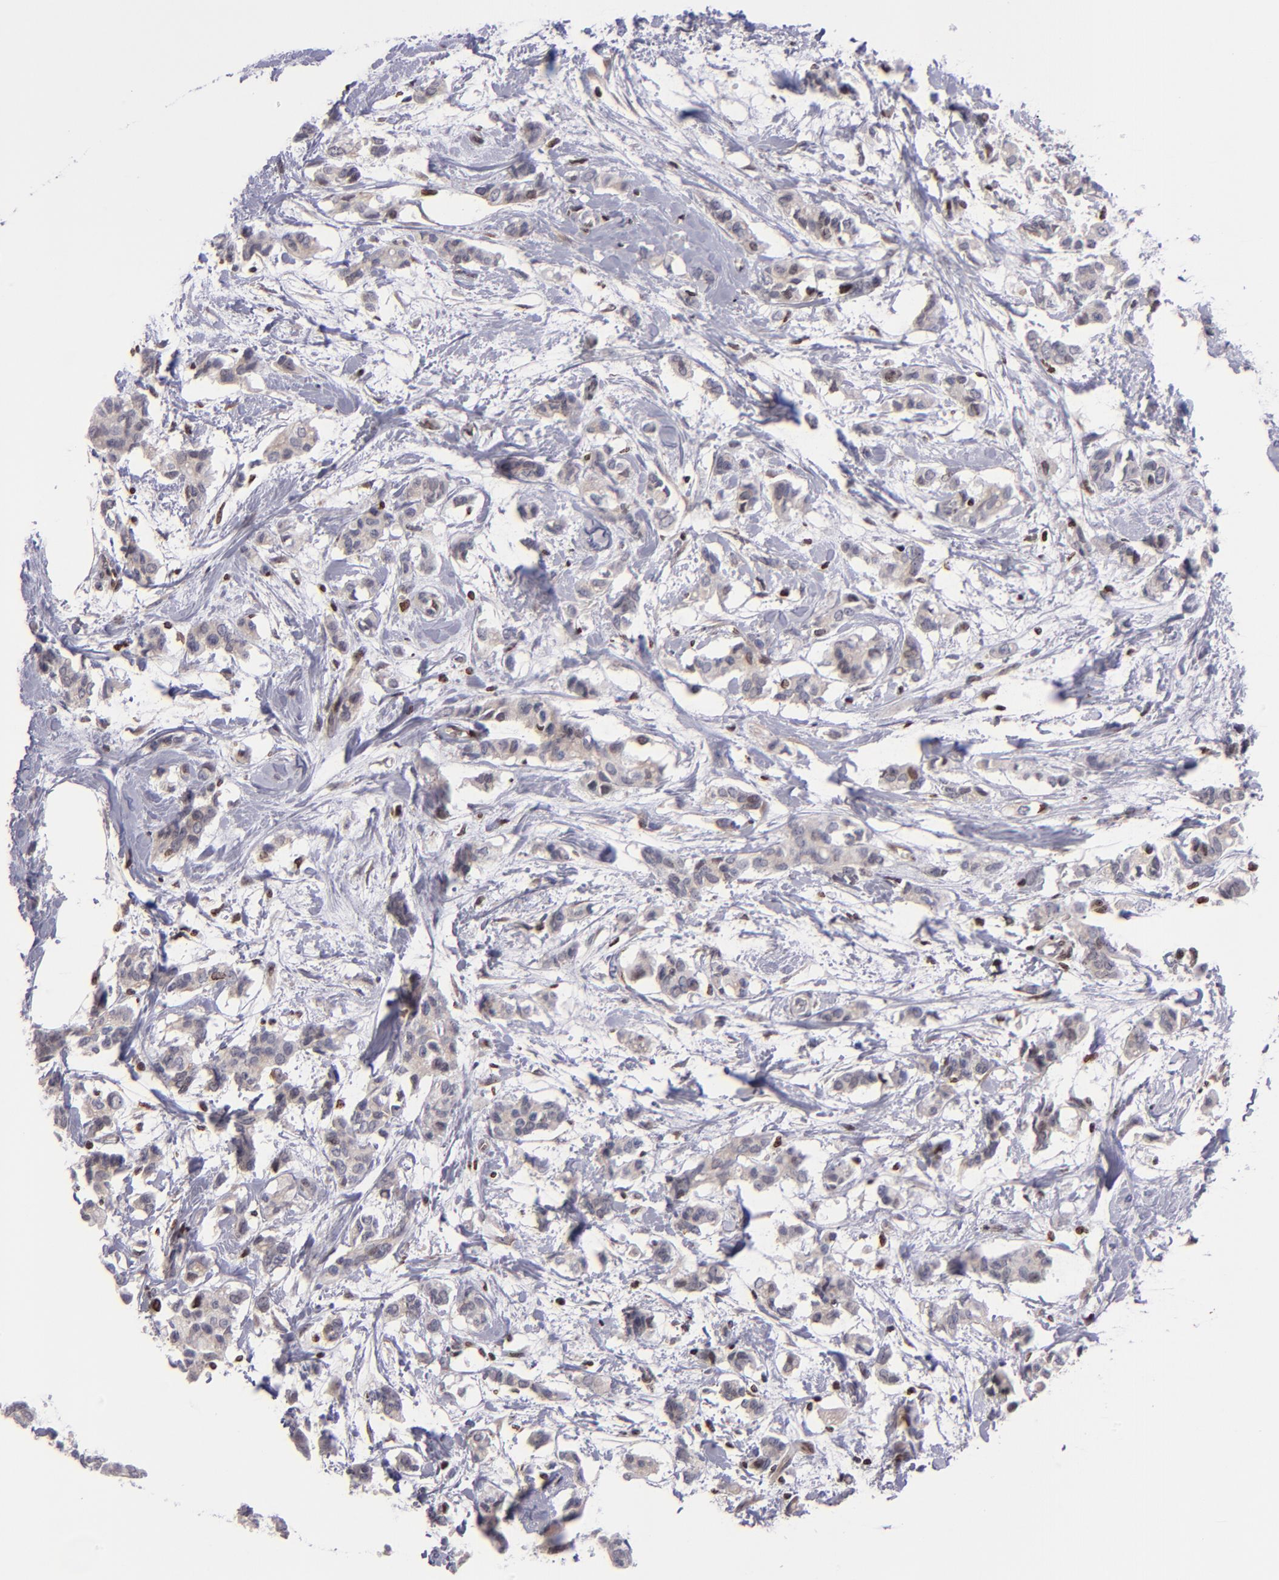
{"staining": {"intensity": "weak", "quantity": "25%-75%", "location": "nuclear"}, "tissue": "breast cancer", "cell_type": "Tumor cells", "image_type": "cancer", "snomed": [{"axis": "morphology", "description": "Duct carcinoma"}, {"axis": "topography", "description": "Breast"}], "caption": "Protein expression analysis of human breast cancer reveals weak nuclear expression in about 25%-75% of tumor cells.", "gene": "CDKL5", "patient": {"sex": "female", "age": 84}}